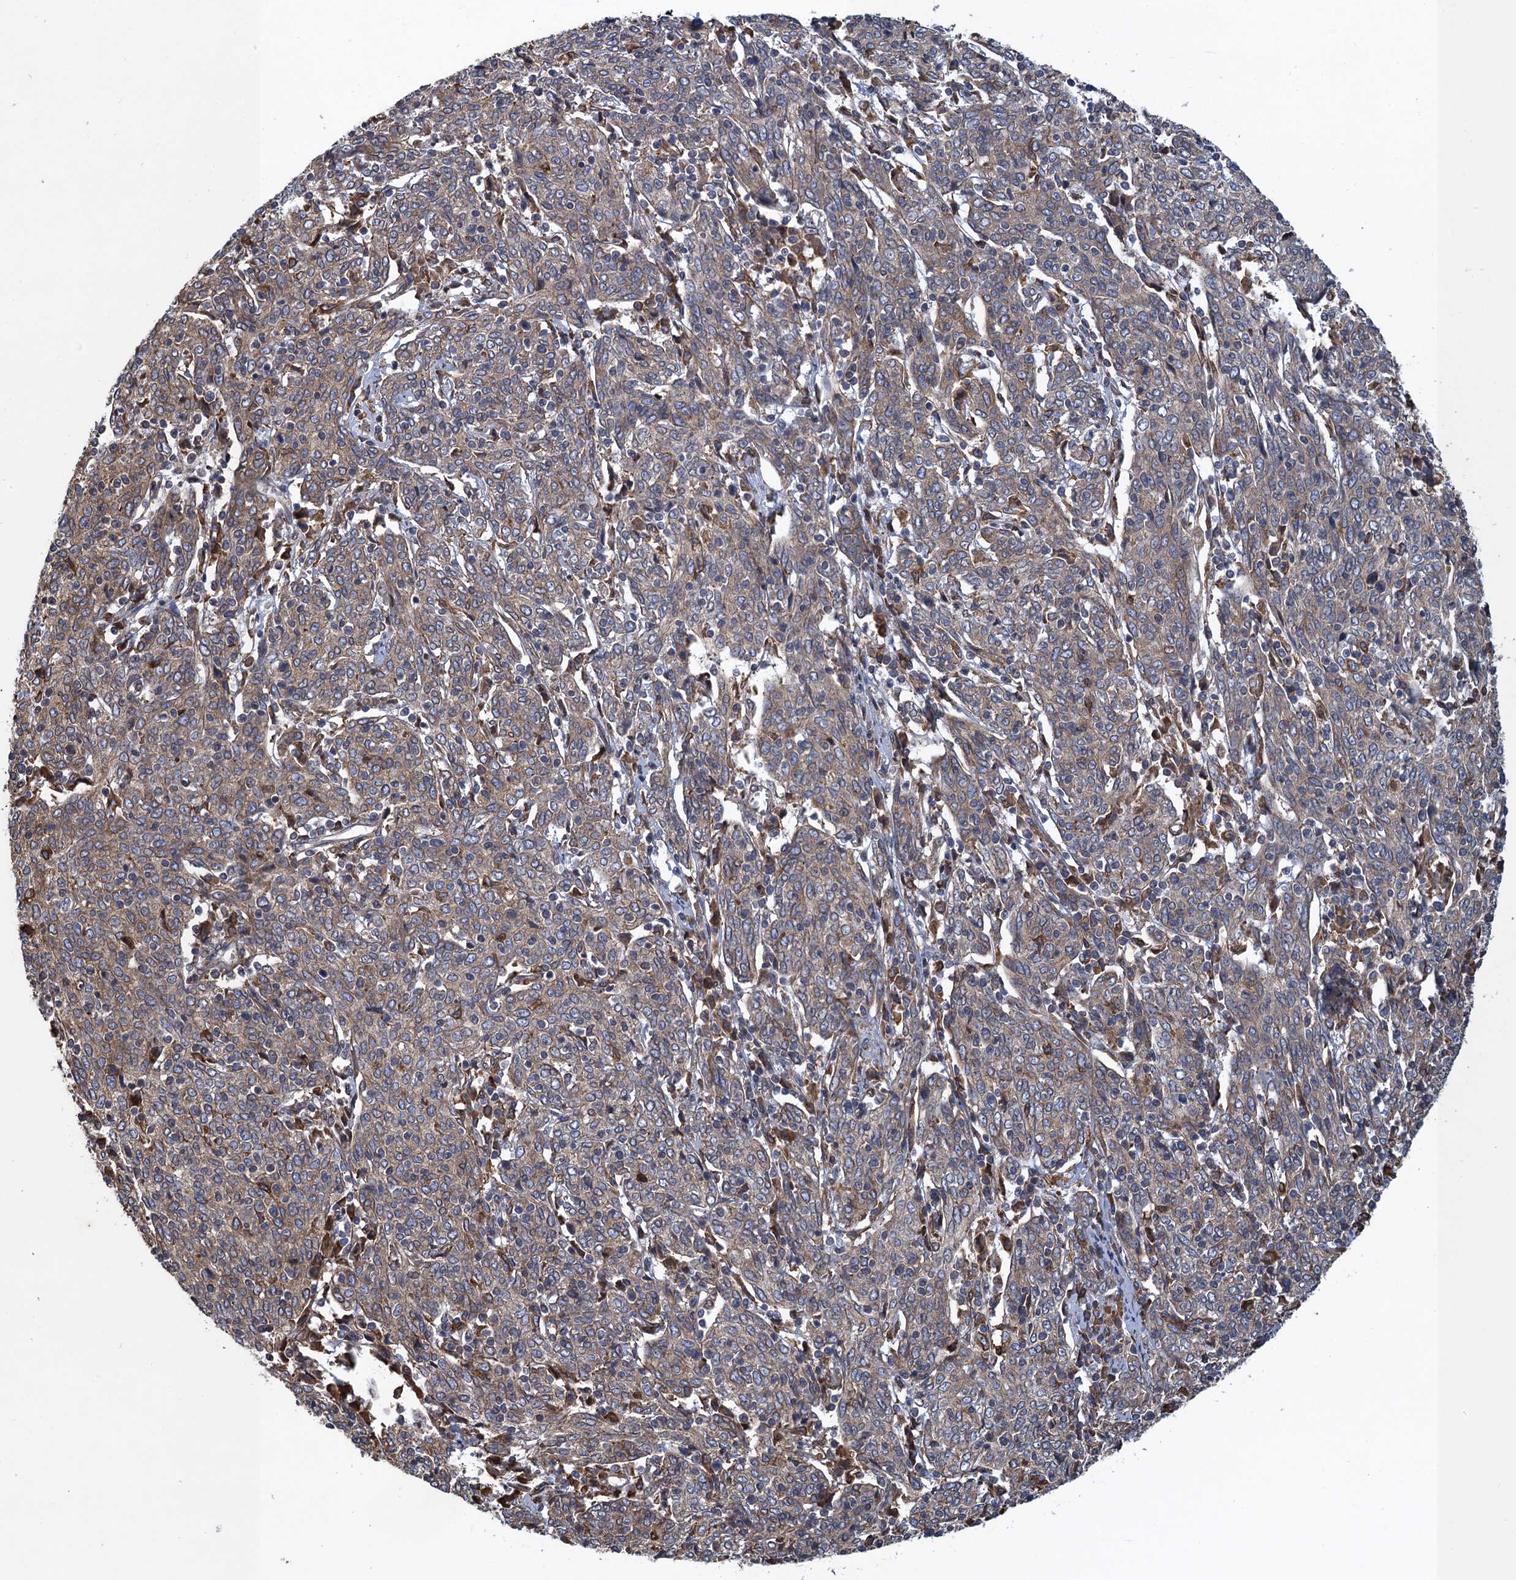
{"staining": {"intensity": "weak", "quantity": "25%-75%", "location": "cytoplasmic/membranous"}, "tissue": "cervical cancer", "cell_type": "Tumor cells", "image_type": "cancer", "snomed": [{"axis": "morphology", "description": "Squamous cell carcinoma, NOS"}, {"axis": "topography", "description": "Cervix"}], "caption": "Cervical squamous cell carcinoma stained with a protein marker exhibits weak staining in tumor cells.", "gene": "ARMC5", "patient": {"sex": "female", "age": 67}}